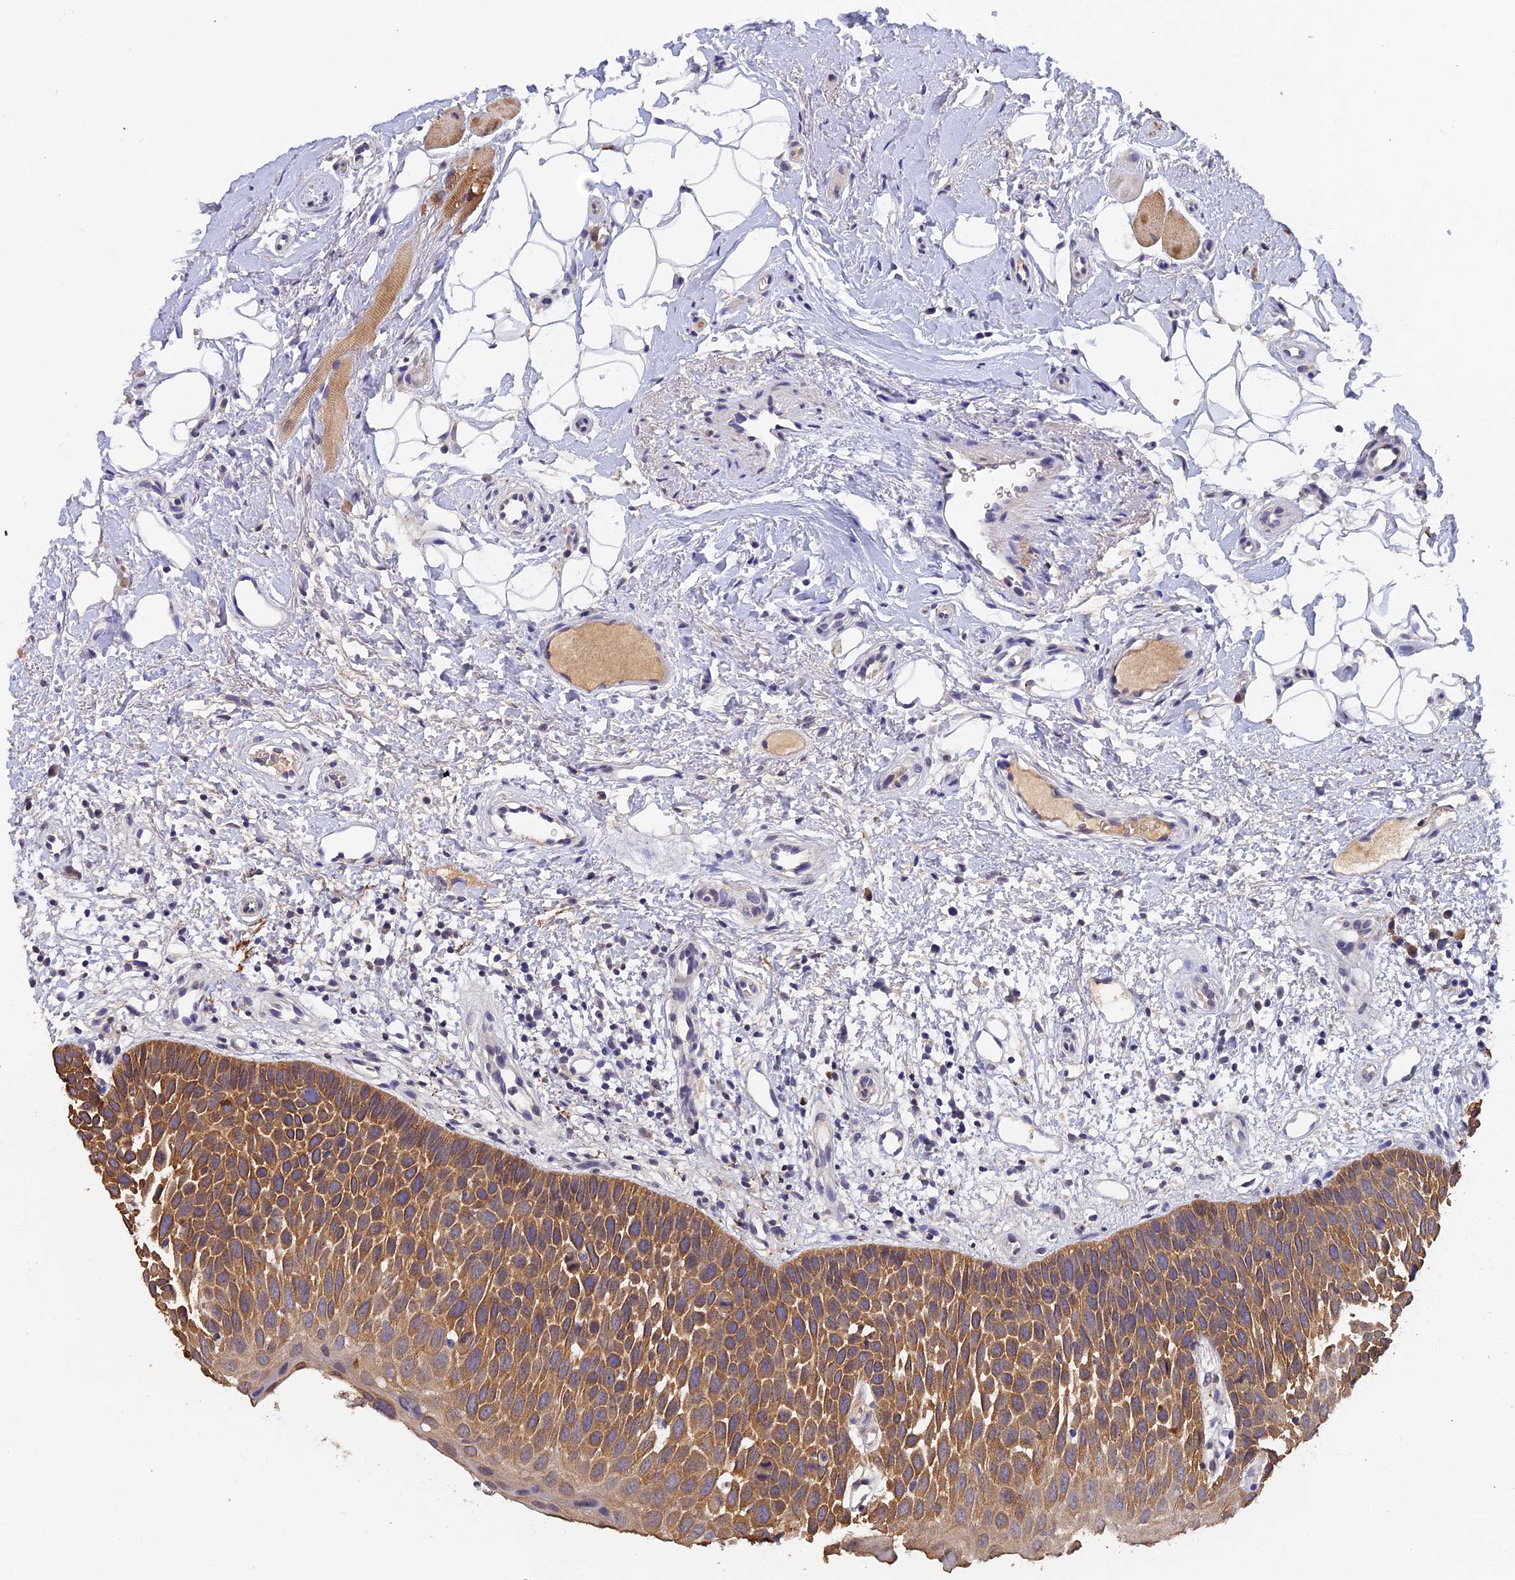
{"staining": {"intensity": "moderate", "quantity": "25%-75%", "location": "cytoplasmic/membranous"}, "tissue": "oral mucosa", "cell_type": "Squamous epithelial cells", "image_type": "normal", "snomed": [{"axis": "morphology", "description": "No evidence of malignacy"}, {"axis": "topography", "description": "Oral tissue"}, {"axis": "topography", "description": "Head-Neck"}], "caption": "Protein staining of unremarkable oral mucosa exhibits moderate cytoplasmic/membranous positivity in about 25%-75% of squamous epithelial cells. Using DAB (3,3'-diaminobenzidine) (brown) and hematoxylin (blue) stains, captured at high magnification using brightfield microscopy.", "gene": "SLC39A13", "patient": {"sex": "male", "age": 68}}